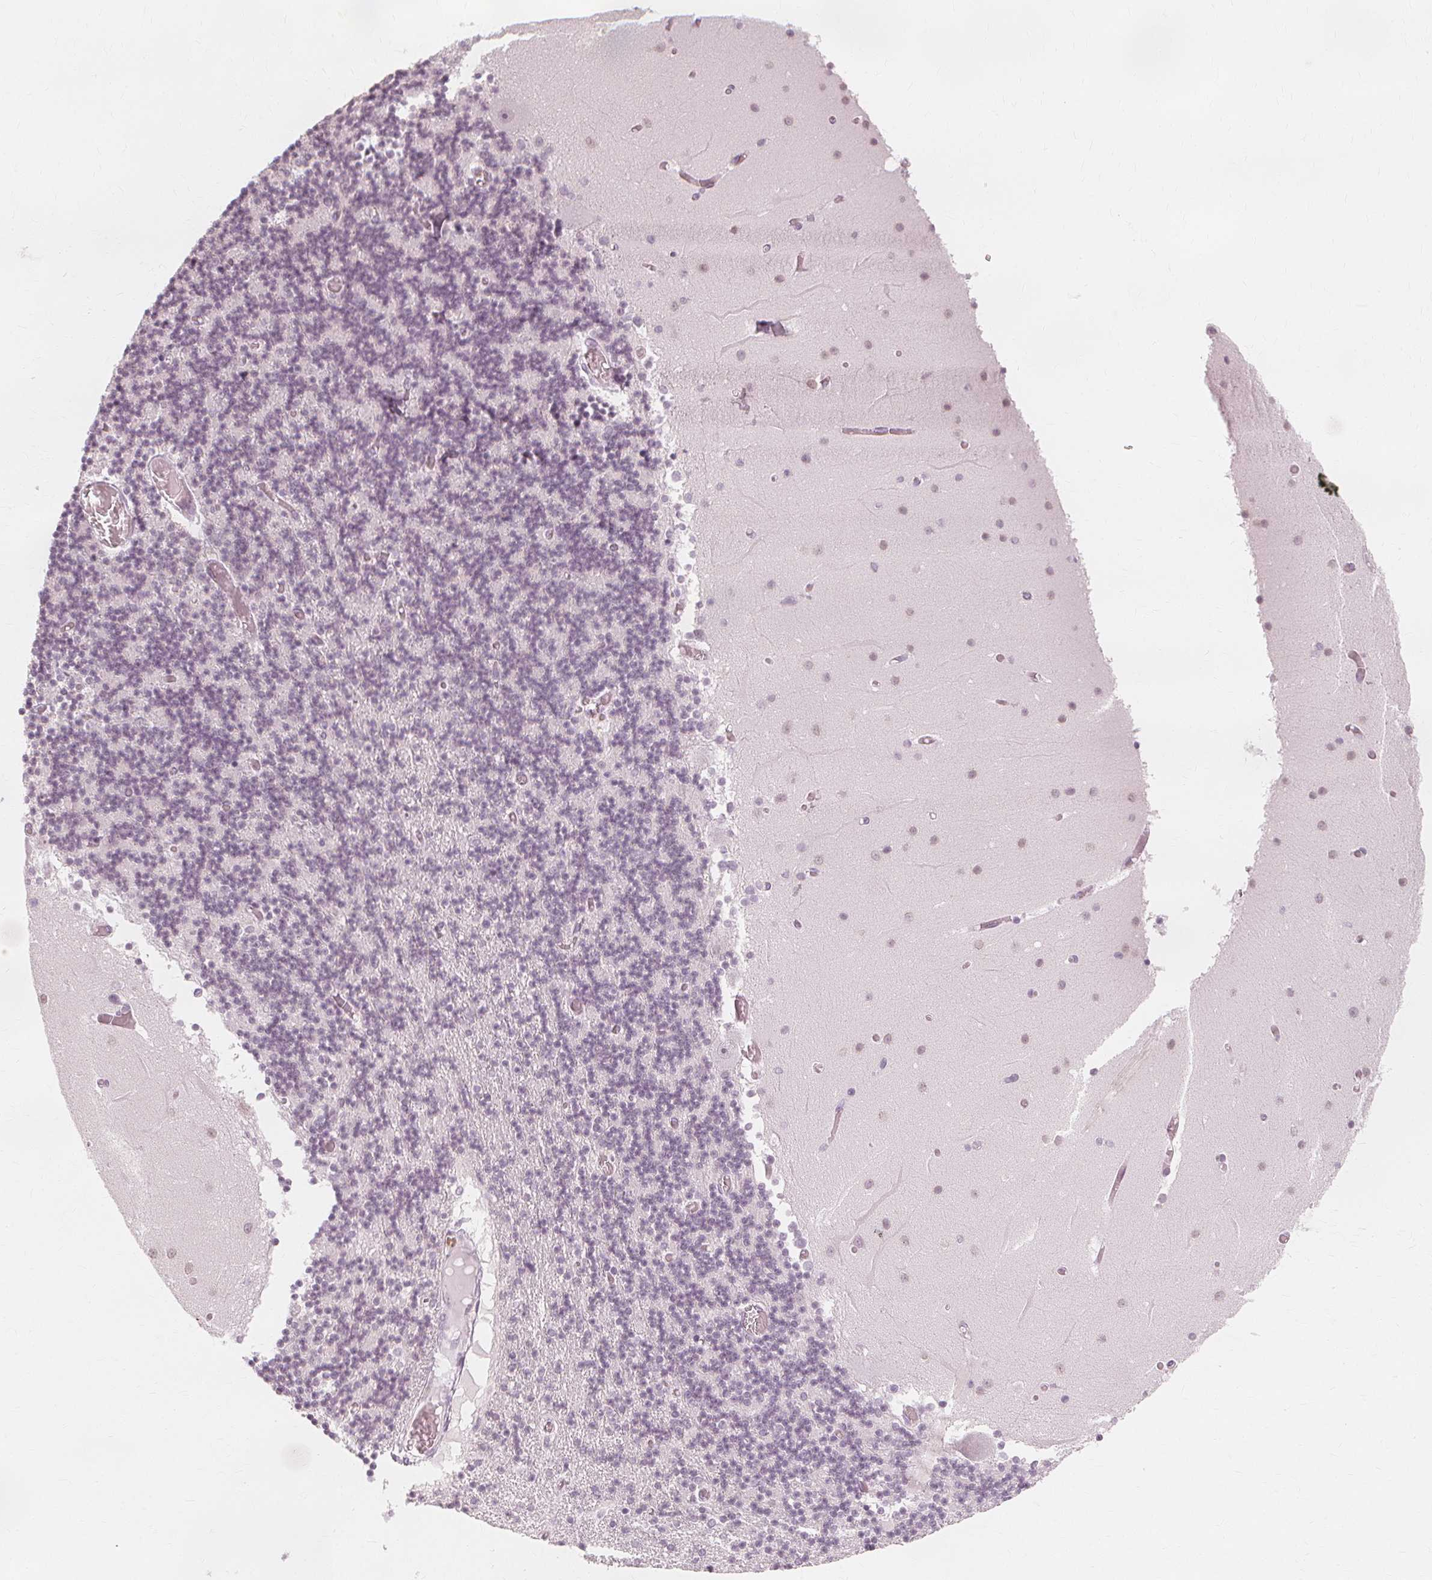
{"staining": {"intensity": "negative", "quantity": "none", "location": "none"}, "tissue": "cerebellum", "cell_type": "Cells in granular layer", "image_type": "normal", "snomed": [{"axis": "morphology", "description": "Normal tissue, NOS"}, {"axis": "topography", "description": "Cerebellum"}], "caption": "Benign cerebellum was stained to show a protein in brown. There is no significant staining in cells in granular layer. Brightfield microscopy of IHC stained with DAB (brown) and hematoxylin (blue), captured at high magnification.", "gene": "NXPE1", "patient": {"sex": "female", "age": 28}}